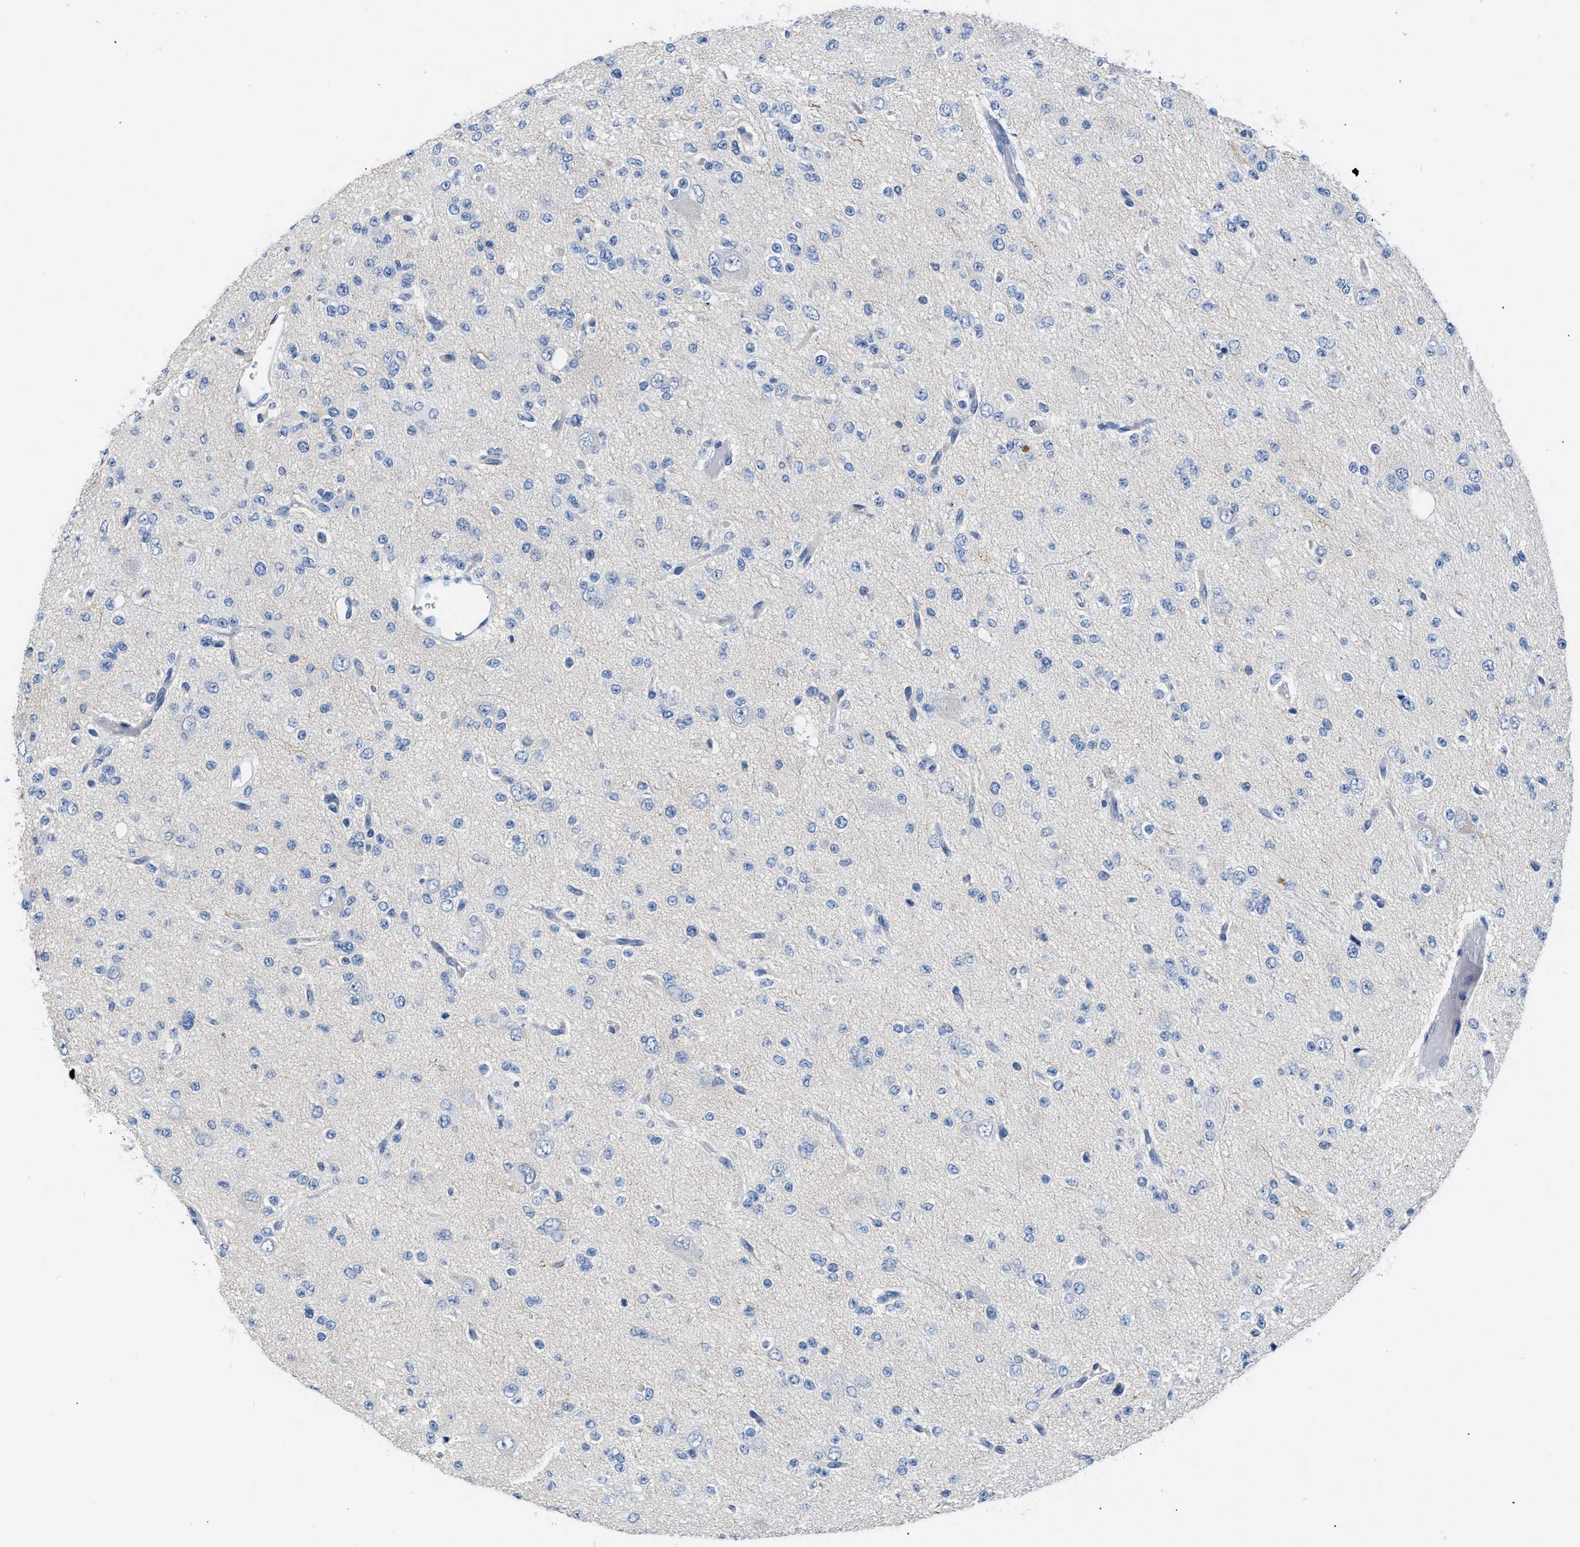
{"staining": {"intensity": "negative", "quantity": "none", "location": "none"}, "tissue": "glioma", "cell_type": "Tumor cells", "image_type": "cancer", "snomed": [{"axis": "morphology", "description": "Glioma, malignant, Low grade"}, {"axis": "topography", "description": "Brain"}], "caption": "The micrograph exhibits no staining of tumor cells in glioma.", "gene": "BOLL", "patient": {"sex": "male", "age": 38}}